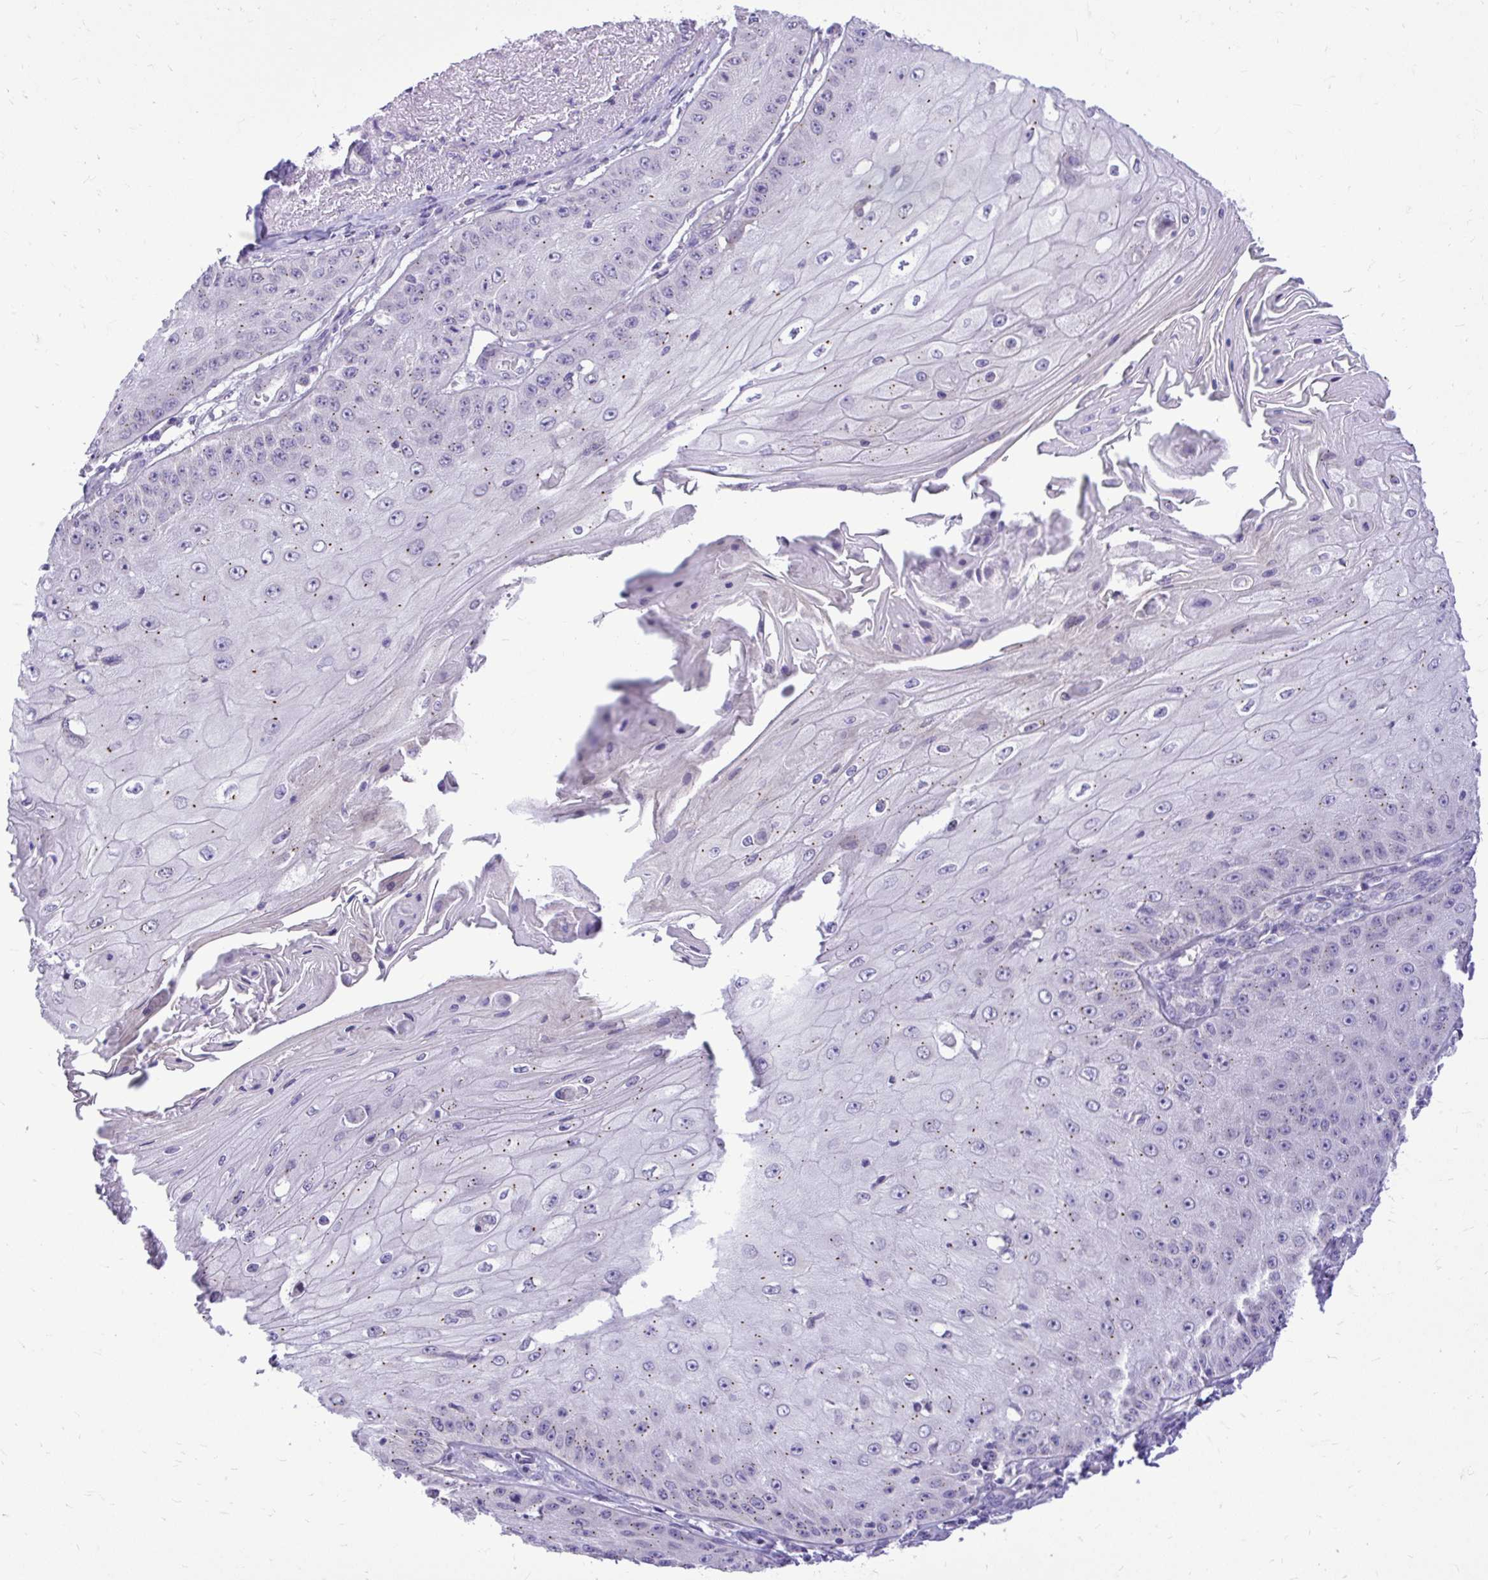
{"staining": {"intensity": "weak", "quantity": "25%-75%", "location": "cytoplasmic/membranous"}, "tissue": "skin cancer", "cell_type": "Tumor cells", "image_type": "cancer", "snomed": [{"axis": "morphology", "description": "Squamous cell carcinoma, NOS"}, {"axis": "topography", "description": "Skin"}], "caption": "Immunohistochemical staining of squamous cell carcinoma (skin) displays low levels of weak cytoplasmic/membranous protein expression in about 25%-75% of tumor cells. (Brightfield microscopy of DAB IHC at high magnification).", "gene": "CEACAM18", "patient": {"sex": "male", "age": 70}}